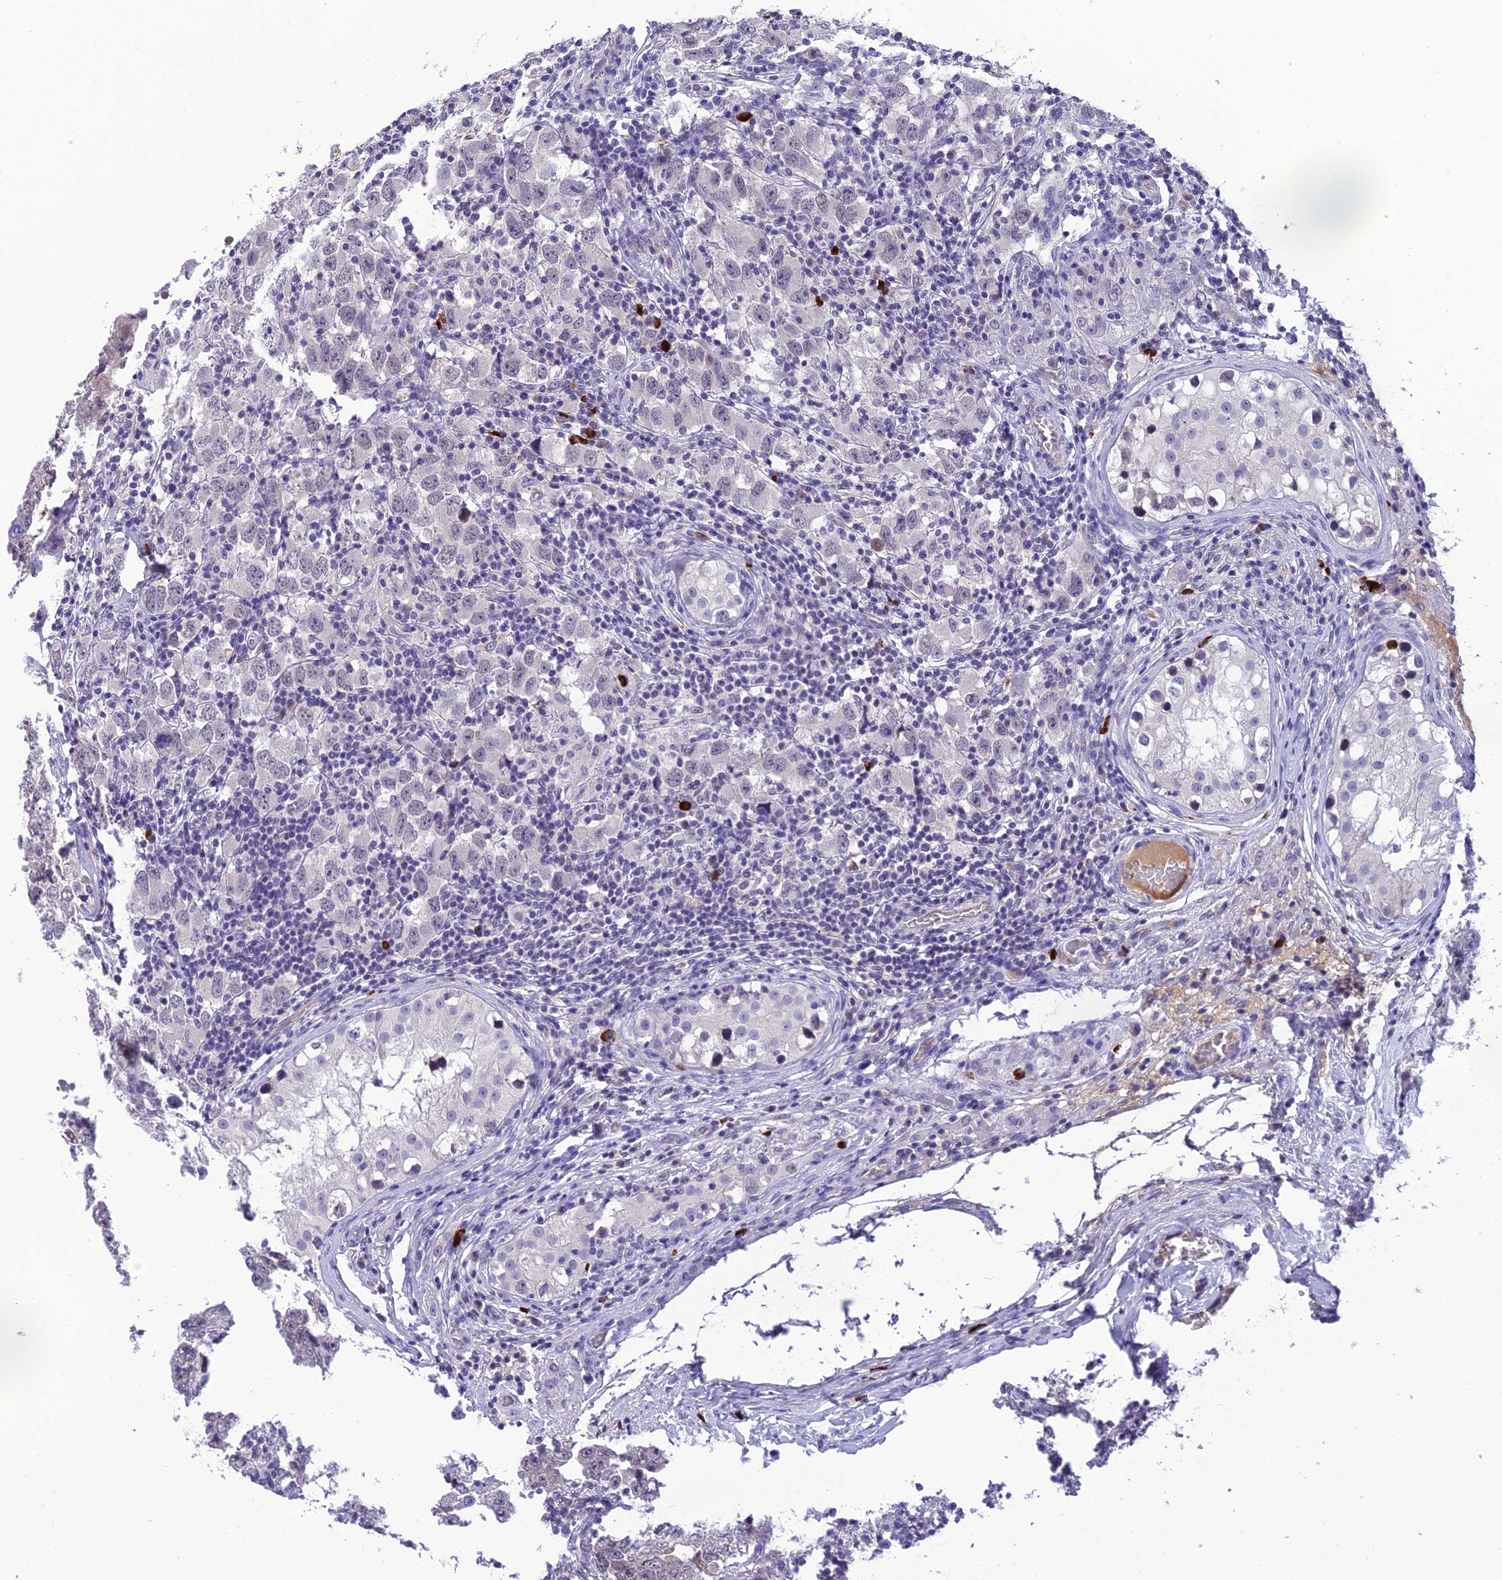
{"staining": {"intensity": "negative", "quantity": "none", "location": "none"}, "tissue": "testis cancer", "cell_type": "Tumor cells", "image_type": "cancer", "snomed": [{"axis": "morphology", "description": "Carcinoma, Embryonal, NOS"}, {"axis": "topography", "description": "Testis"}], "caption": "Testis cancer (embryonal carcinoma) was stained to show a protein in brown. There is no significant expression in tumor cells.", "gene": "SH3RF3", "patient": {"sex": "male", "age": 21}}